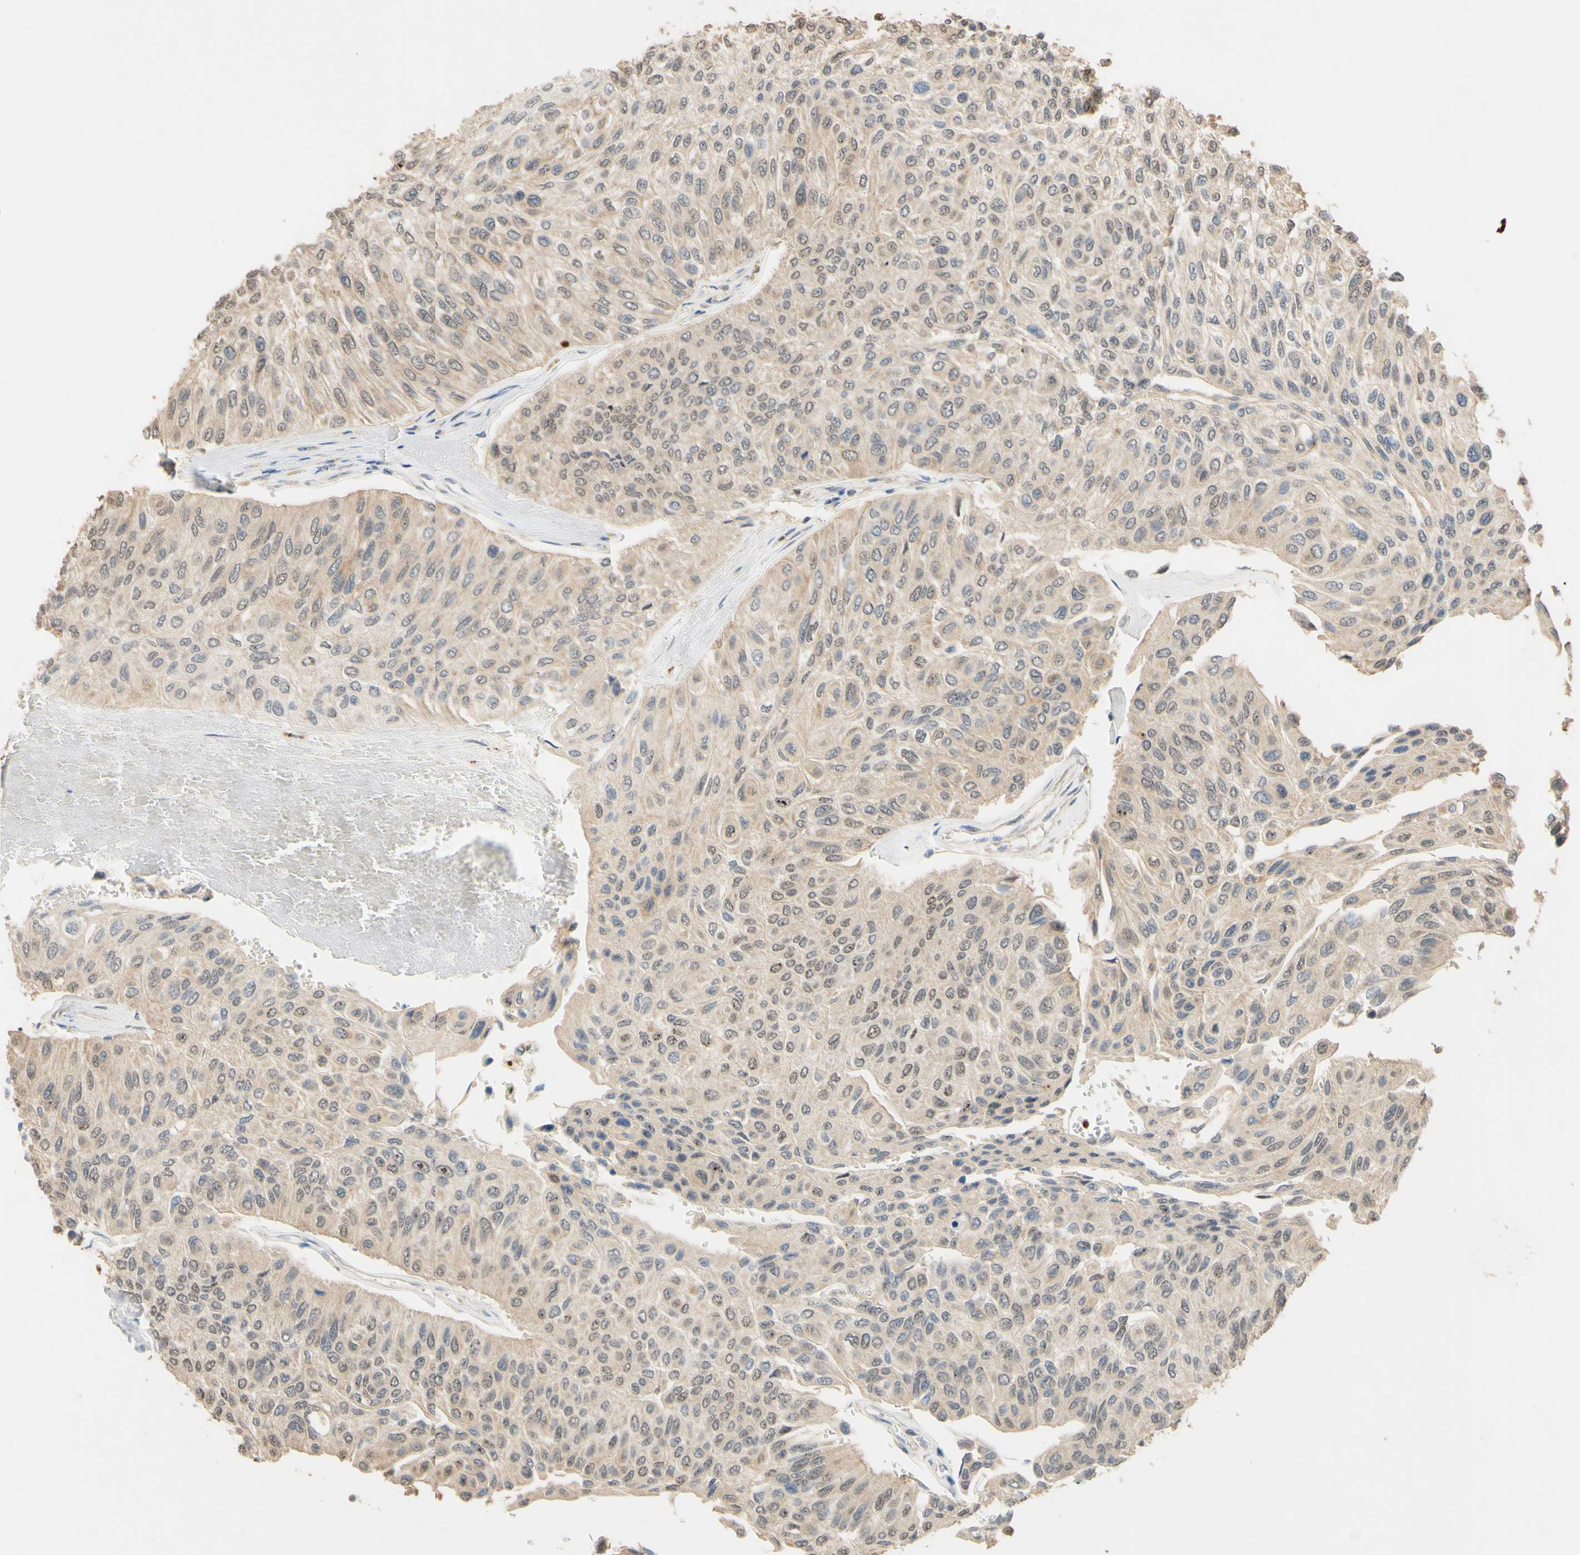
{"staining": {"intensity": "weak", "quantity": "25%-75%", "location": "cytoplasmic/membranous"}, "tissue": "urothelial cancer", "cell_type": "Tumor cells", "image_type": "cancer", "snomed": [{"axis": "morphology", "description": "Urothelial carcinoma, High grade"}, {"axis": "topography", "description": "Urinary bladder"}], "caption": "The histopathology image exhibits immunohistochemical staining of urothelial cancer. There is weak cytoplasmic/membranous staining is present in approximately 25%-75% of tumor cells.", "gene": "SMIM19", "patient": {"sex": "male", "age": 66}}